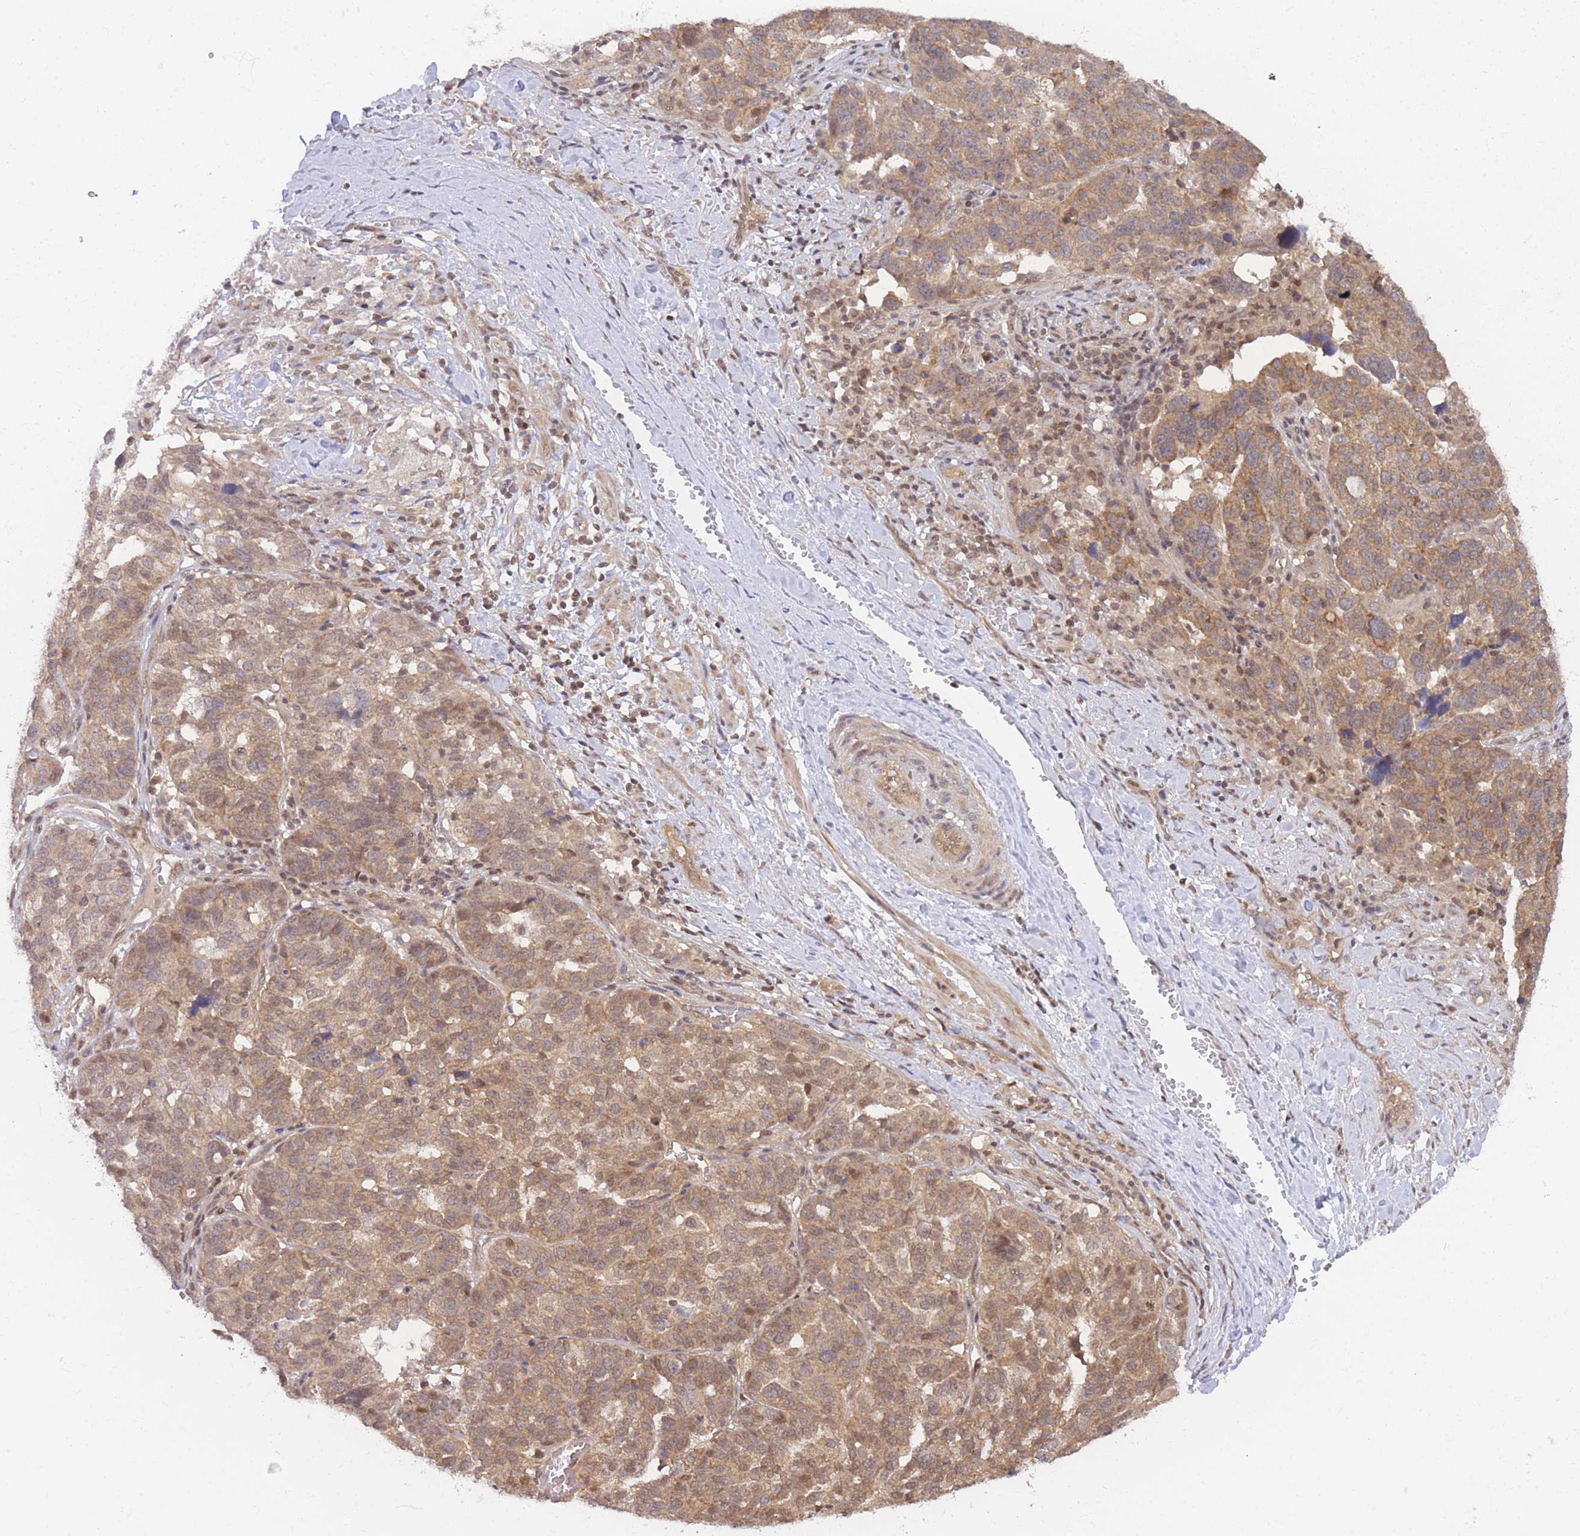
{"staining": {"intensity": "moderate", "quantity": ">75%", "location": "cytoplasmic/membranous,nuclear"}, "tissue": "ovarian cancer", "cell_type": "Tumor cells", "image_type": "cancer", "snomed": [{"axis": "morphology", "description": "Cystadenocarcinoma, serous, NOS"}, {"axis": "topography", "description": "Ovary"}], "caption": "This is an image of immunohistochemistry (IHC) staining of ovarian cancer, which shows moderate expression in the cytoplasmic/membranous and nuclear of tumor cells.", "gene": "KIAA1191", "patient": {"sex": "female", "age": 59}}